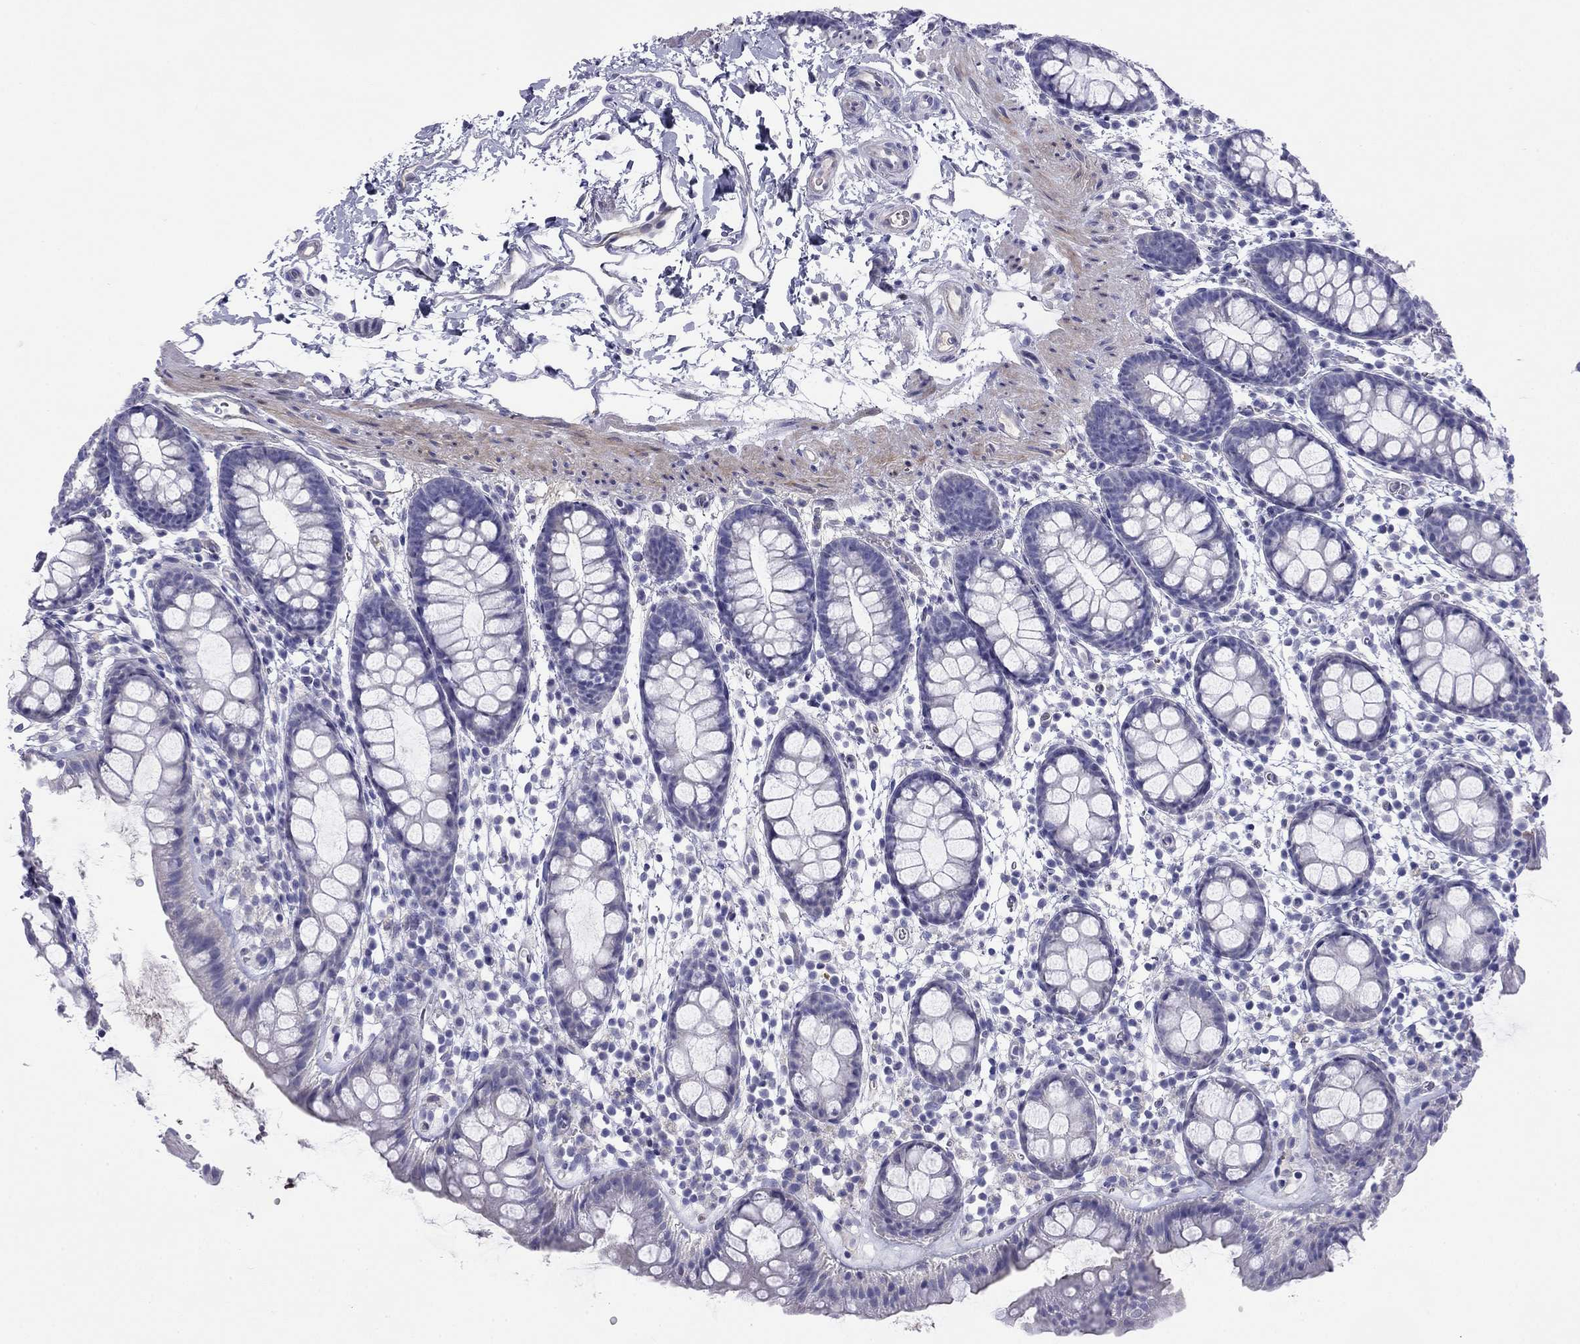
{"staining": {"intensity": "negative", "quantity": "none", "location": "none"}, "tissue": "rectum", "cell_type": "Glandular cells", "image_type": "normal", "snomed": [{"axis": "morphology", "description": "Normal tissue, NOS"}, {"axis": "topography", "description": "Rectum"}], "caption": "Human rectum stained for a protein using immunohistochemistry exhibits no expression in glandular cells.", "gene": "CMYA5", "patient": {"sex": "male", "age": 57}}